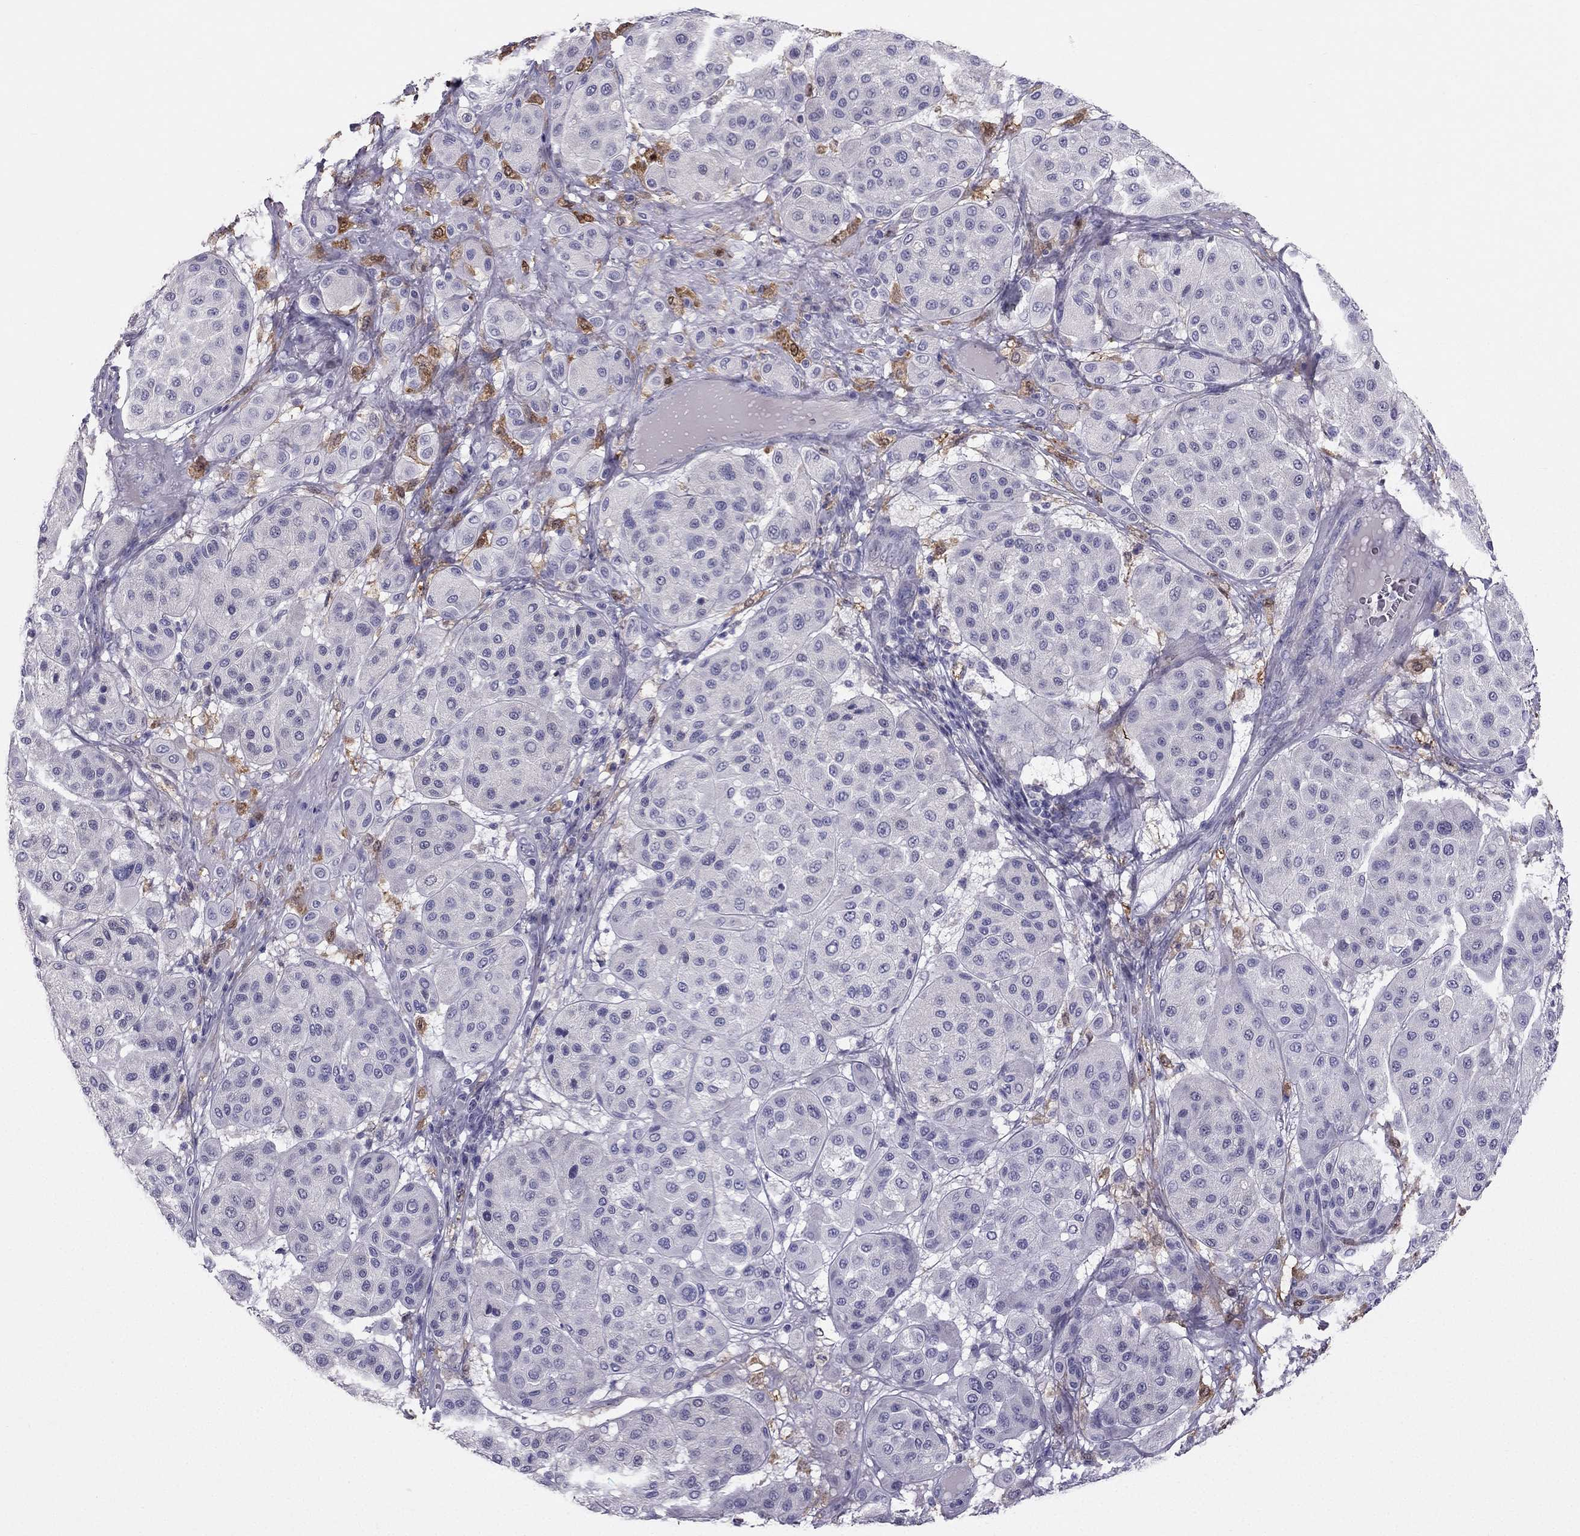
{"staining": {"intensity": "negative", "quantity": "none", "location": "none"}, "tissue": "melanoma", "cell_type": "Tumor cells", "image_type": "cancer", "snomed": [{"axis": "morphology", "description": "Malignant melanoma, Metastatic site"}, {"axis": "topography", "description": "Smooth muscle"}], "caption": "Immunohistochemical staining of human malignant melanoma (metastatic site) demonstrates no significant staining in tumor cells.", "gene": "LMTK3", "patient": {"sex": "male", "age": 41}}